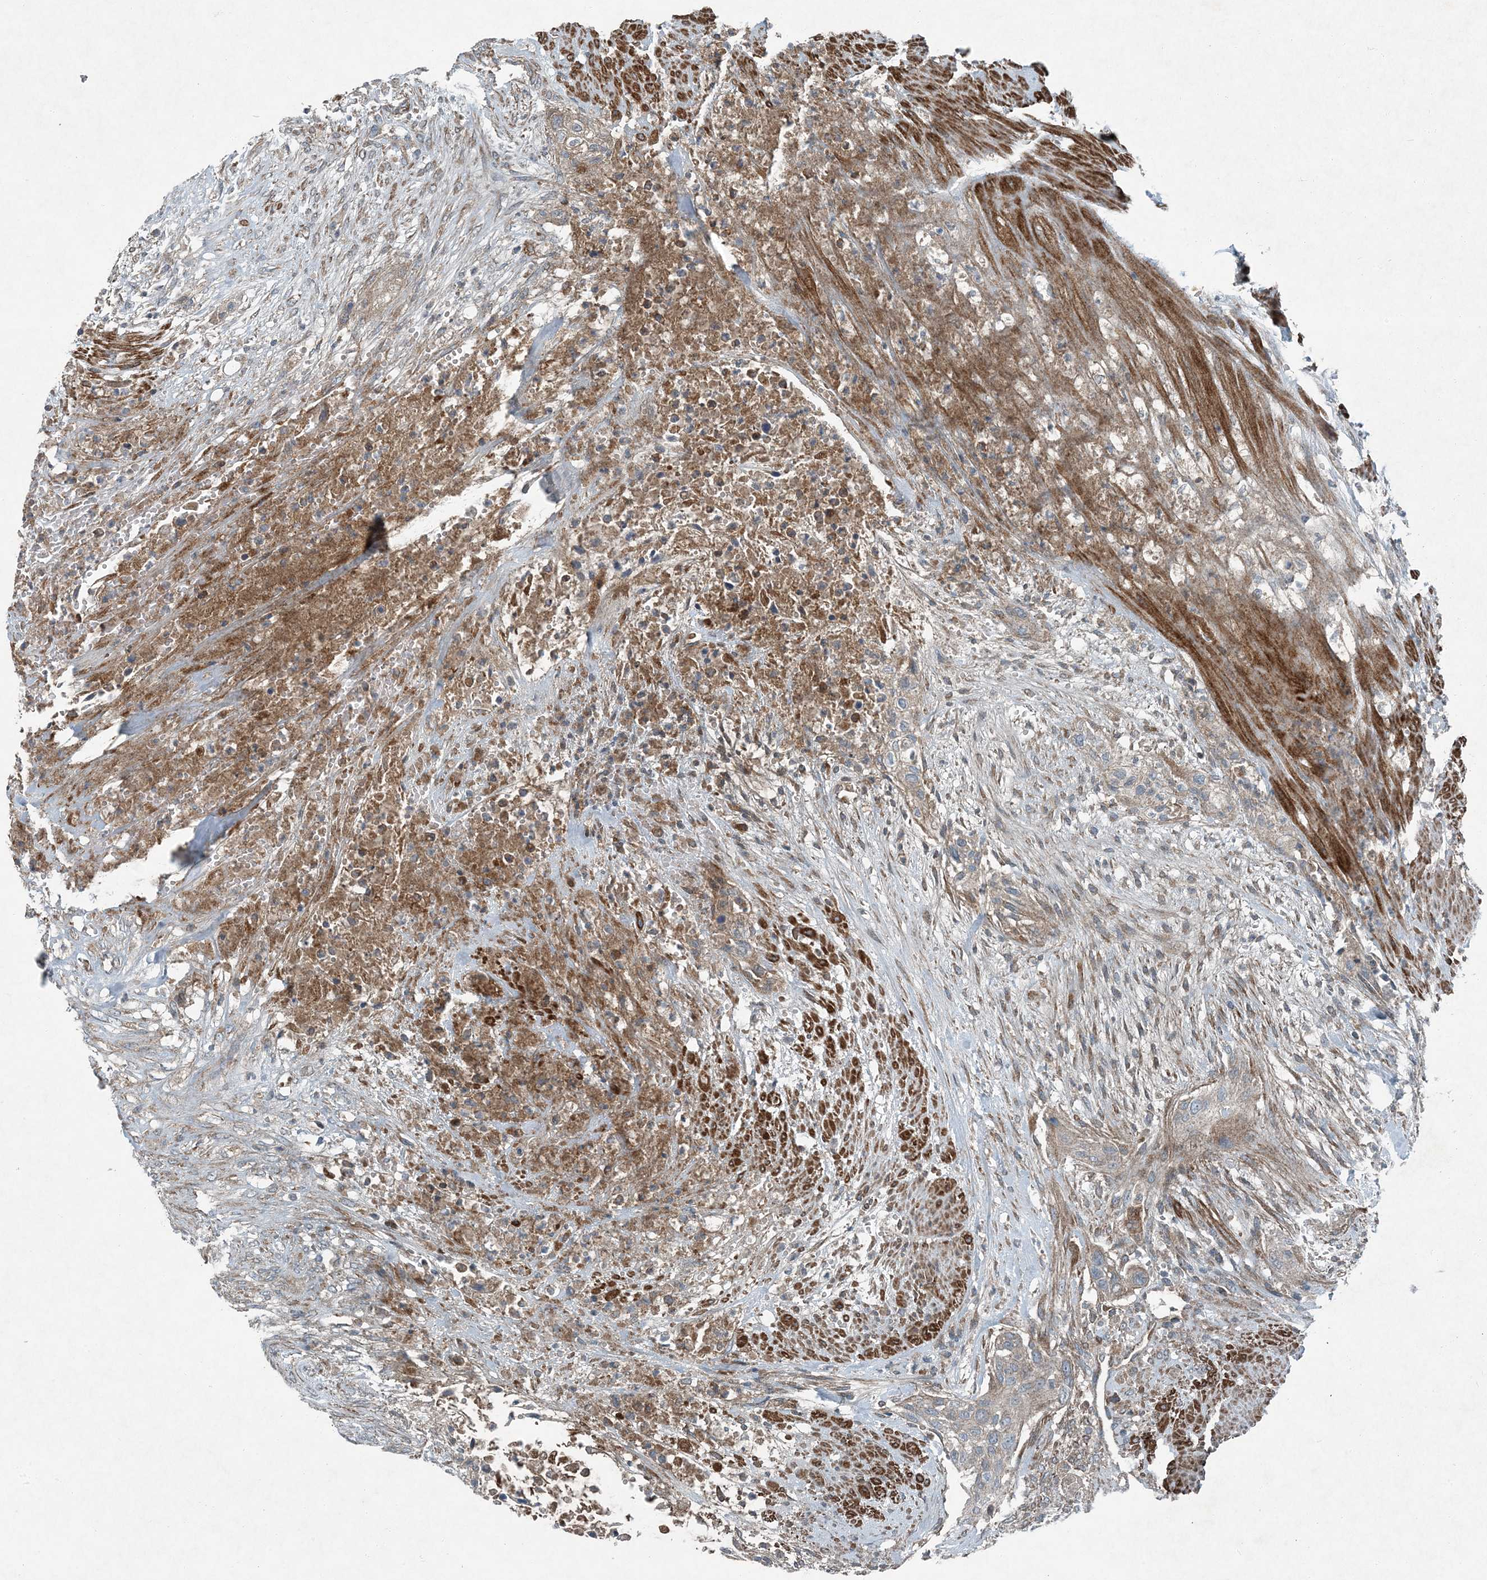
{"staining": {"intensity": "weak", "quantity": "<25%", "location": "cytoplasmic/membranous"}, "tissue": "urothelial cancer", "cell_type": "Tumor cells", "image_type": "cancer", "snomed": [{"axis": "morphology", "description": "Urothelial carcinoma, High grade"}, {"axis": "topography", "description": "Urinary bladder"}], "caption": "This photomicrograph is of high-grade urothelial carcinoma stained with IHC to label a protein in brown with the nuclei are counter-stained blue. There is no positivity in tumor cells.", "gene": "APOM", "patient": {"sex": "male", "age": 35}}